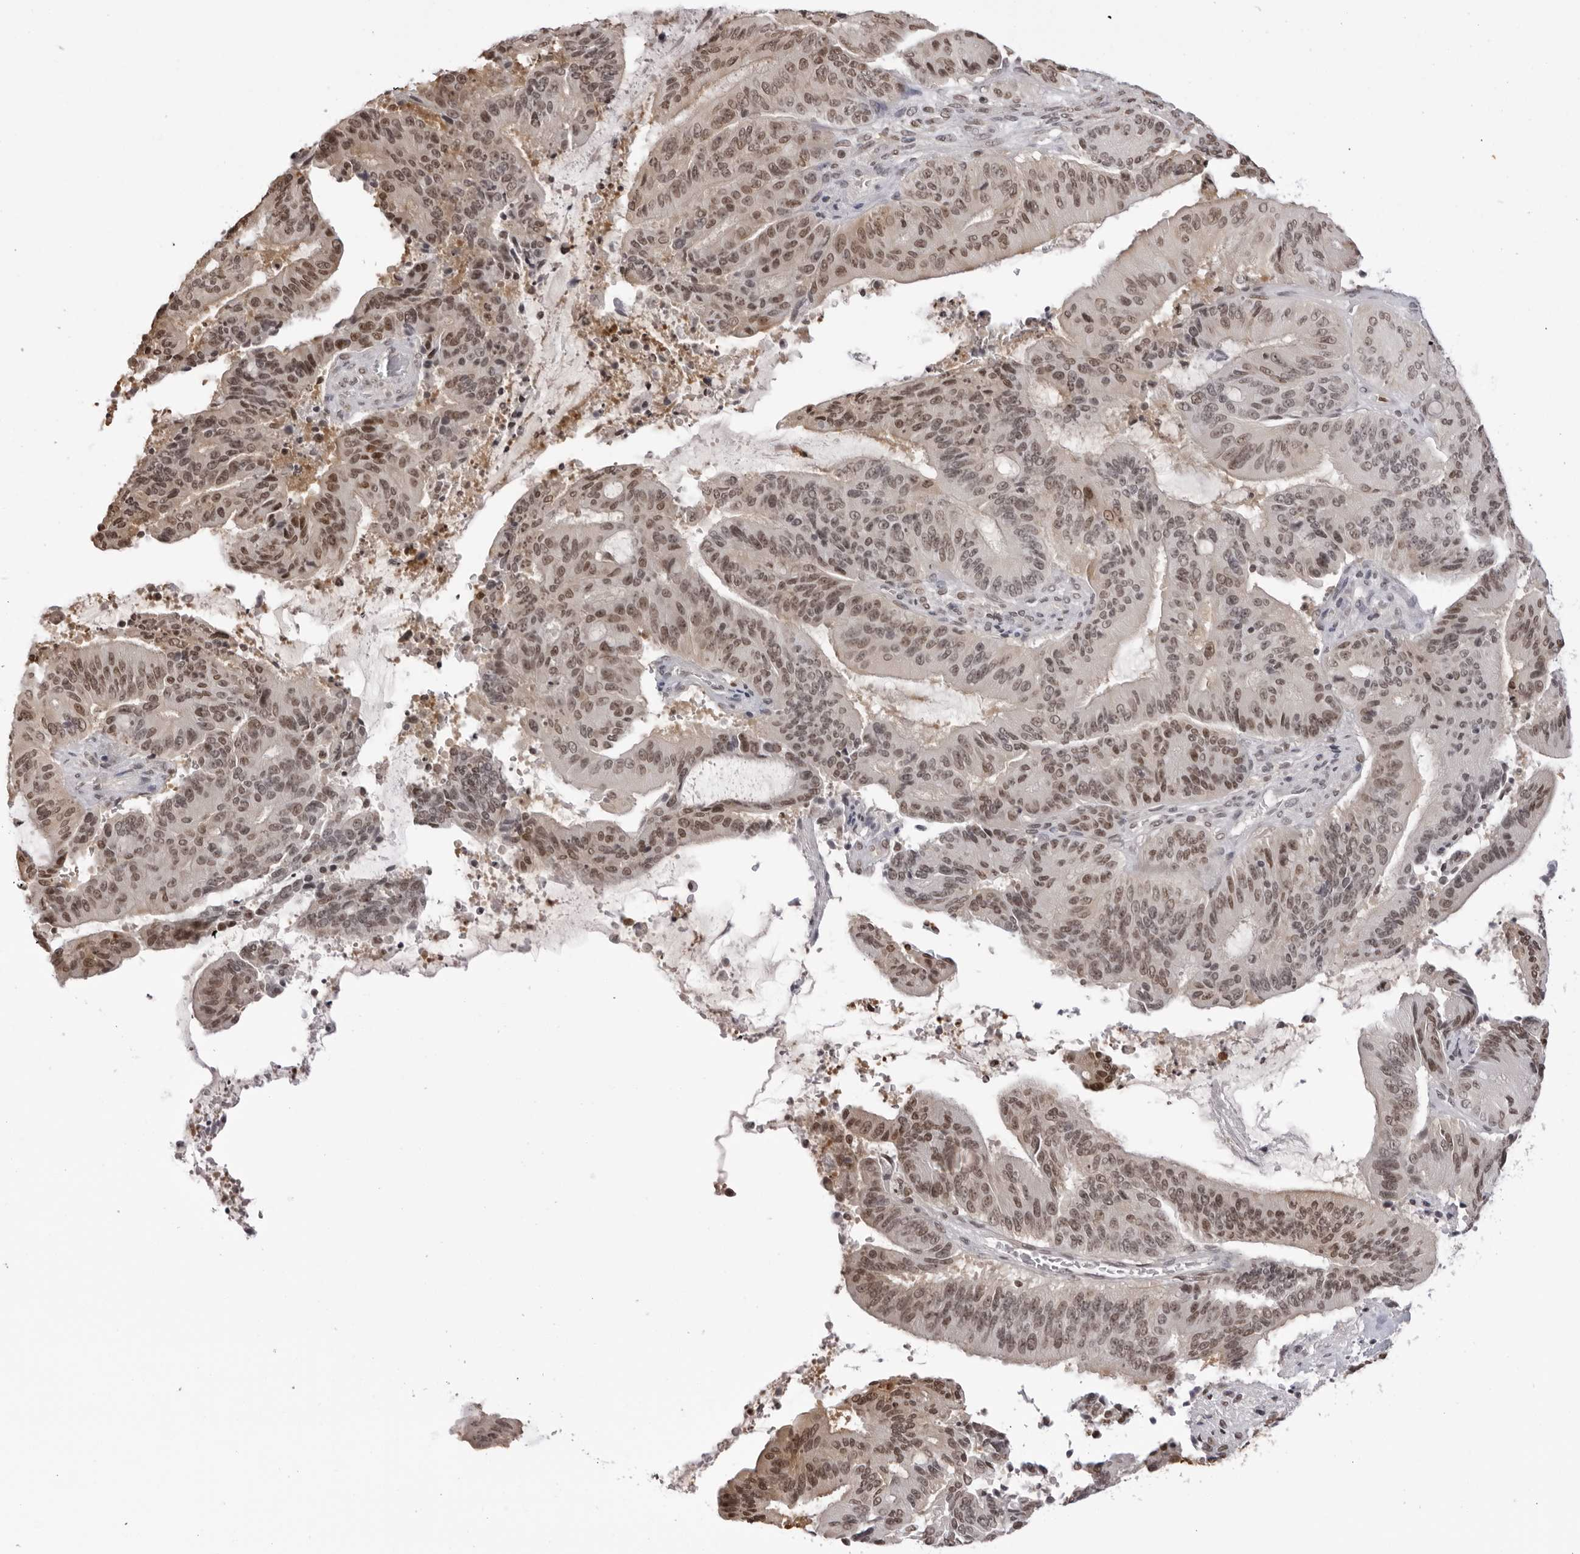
{"staining": {"intensity": "moderate", "quantity": ">75%", "location": "nuclear"}, "tissue": "liver cancer", "cell_type": "Tumor cells", "image_type": "cancer", "snomed": [{"axis": "morphology", "description": "Normal tissue, NOS"}, {"axis": "morphology", "description": "Cholangiocarcinoma"}, {"axis": "topography", "description": "Liver"}, {"axis": "topography", "description": "Peripheral nerve tissue"}], "caption": "A medium amount of moderate nuclear staining is present in about >75% of tumor cells in cholangiocarcinoma (liver) tissue. The staining was performed using DAB, with brown indicating positive protein expression. Nuclei are stained blue with hematoxylin.", "gene": "HSPA4", "patient": {"sex": "female", "age": 73}}